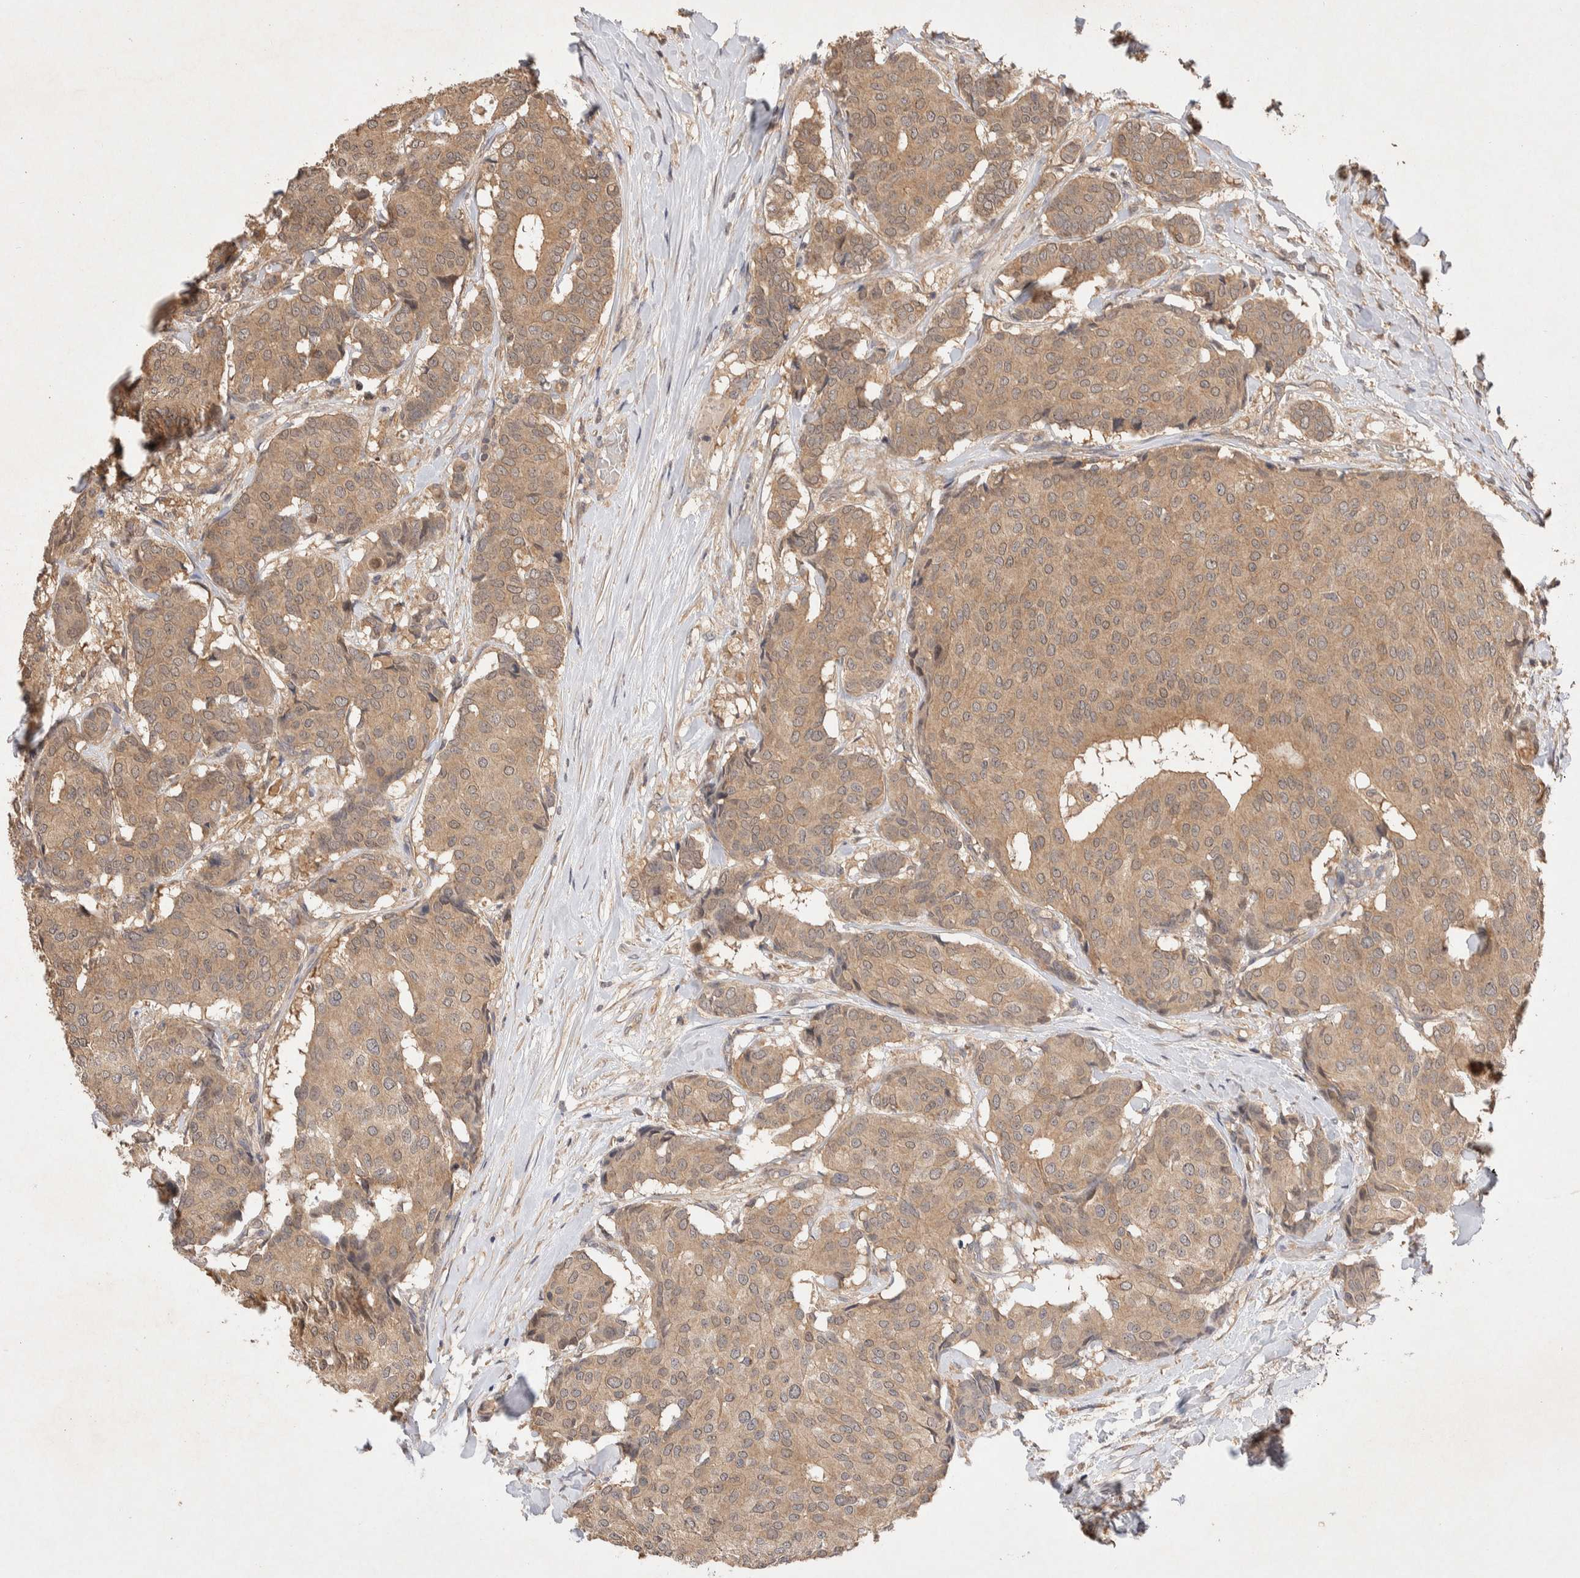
{"staining": {"intensity": "weak", "quantity": ">75%", "location": "cytoplasmic/membranous"}, "tissue": "breast cancer", "cell_type": "Tumor cells", "image_type": "cancer", "snomed": [{"axis": "morphology", "description": "Duct carcinoma"}, {"axis": "topography", "description": "Breast"}], "caption": "Weak cytoplasmic/membranous expression for a protein is seen in approximately >75% of tumor cells of breast cancer using immunohistochemistry.", "gene": "NSMAF", "patient": {"sex": "female", "age": 75}}